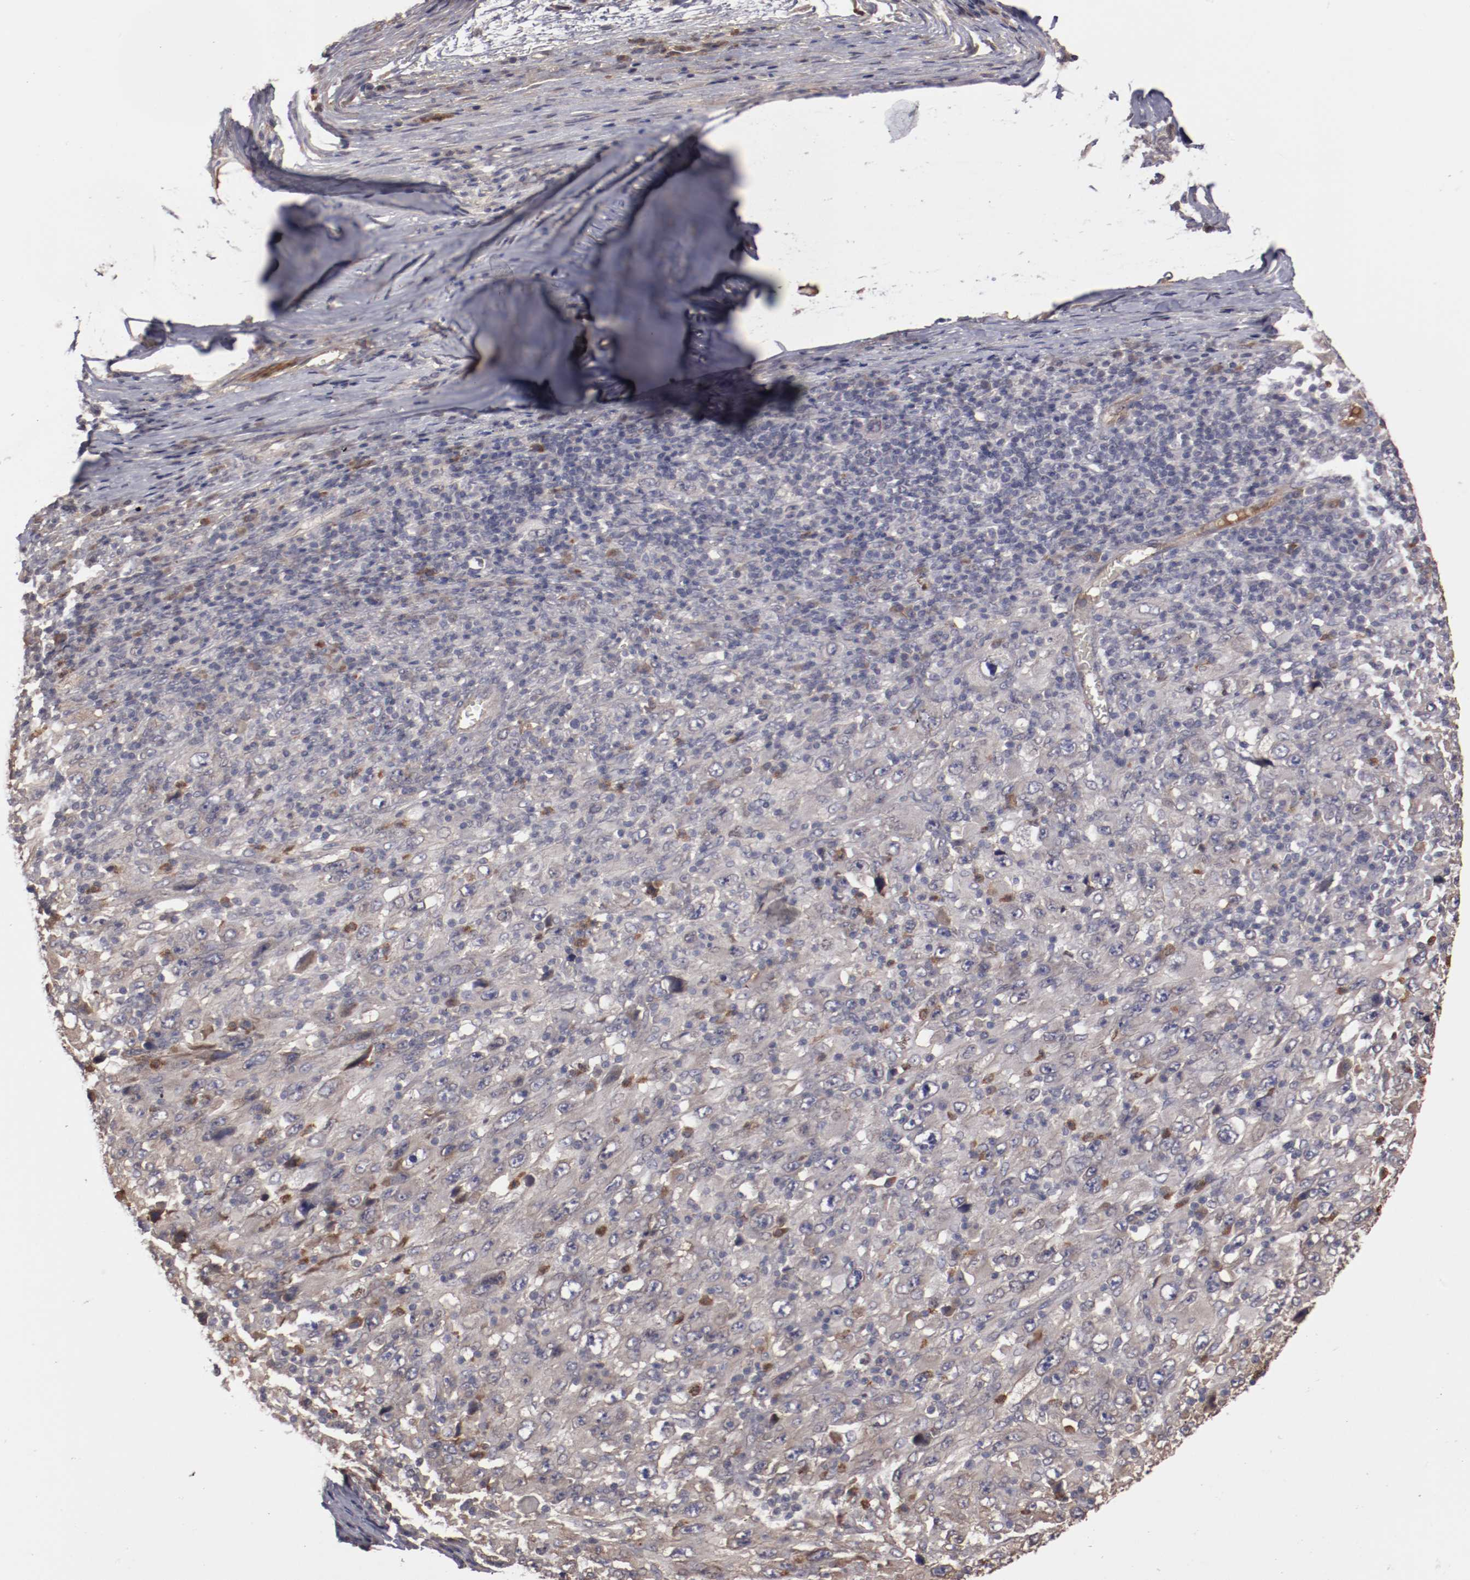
{"staining": {"intensity": "weak", "quantity": "25%-75%", "location": "cytoplasmic/membranous"}, "tissue": "melanoma", "cell_type": "Tumor cells", "image_type": "cancer", "snomed": [{"axis": "morphology", "description": "Malignant melanoma, Metastatic site"}, {"axis": "topography", "description": "Skin"}], "caption": "Human melanoma stained with a brown dye reveals weak cytoplasmic/membranous positive staining in about 25%-75% of tumor cells.", "gene": "SERPINA7", "patient": {"sex": "female", "age": 56}}